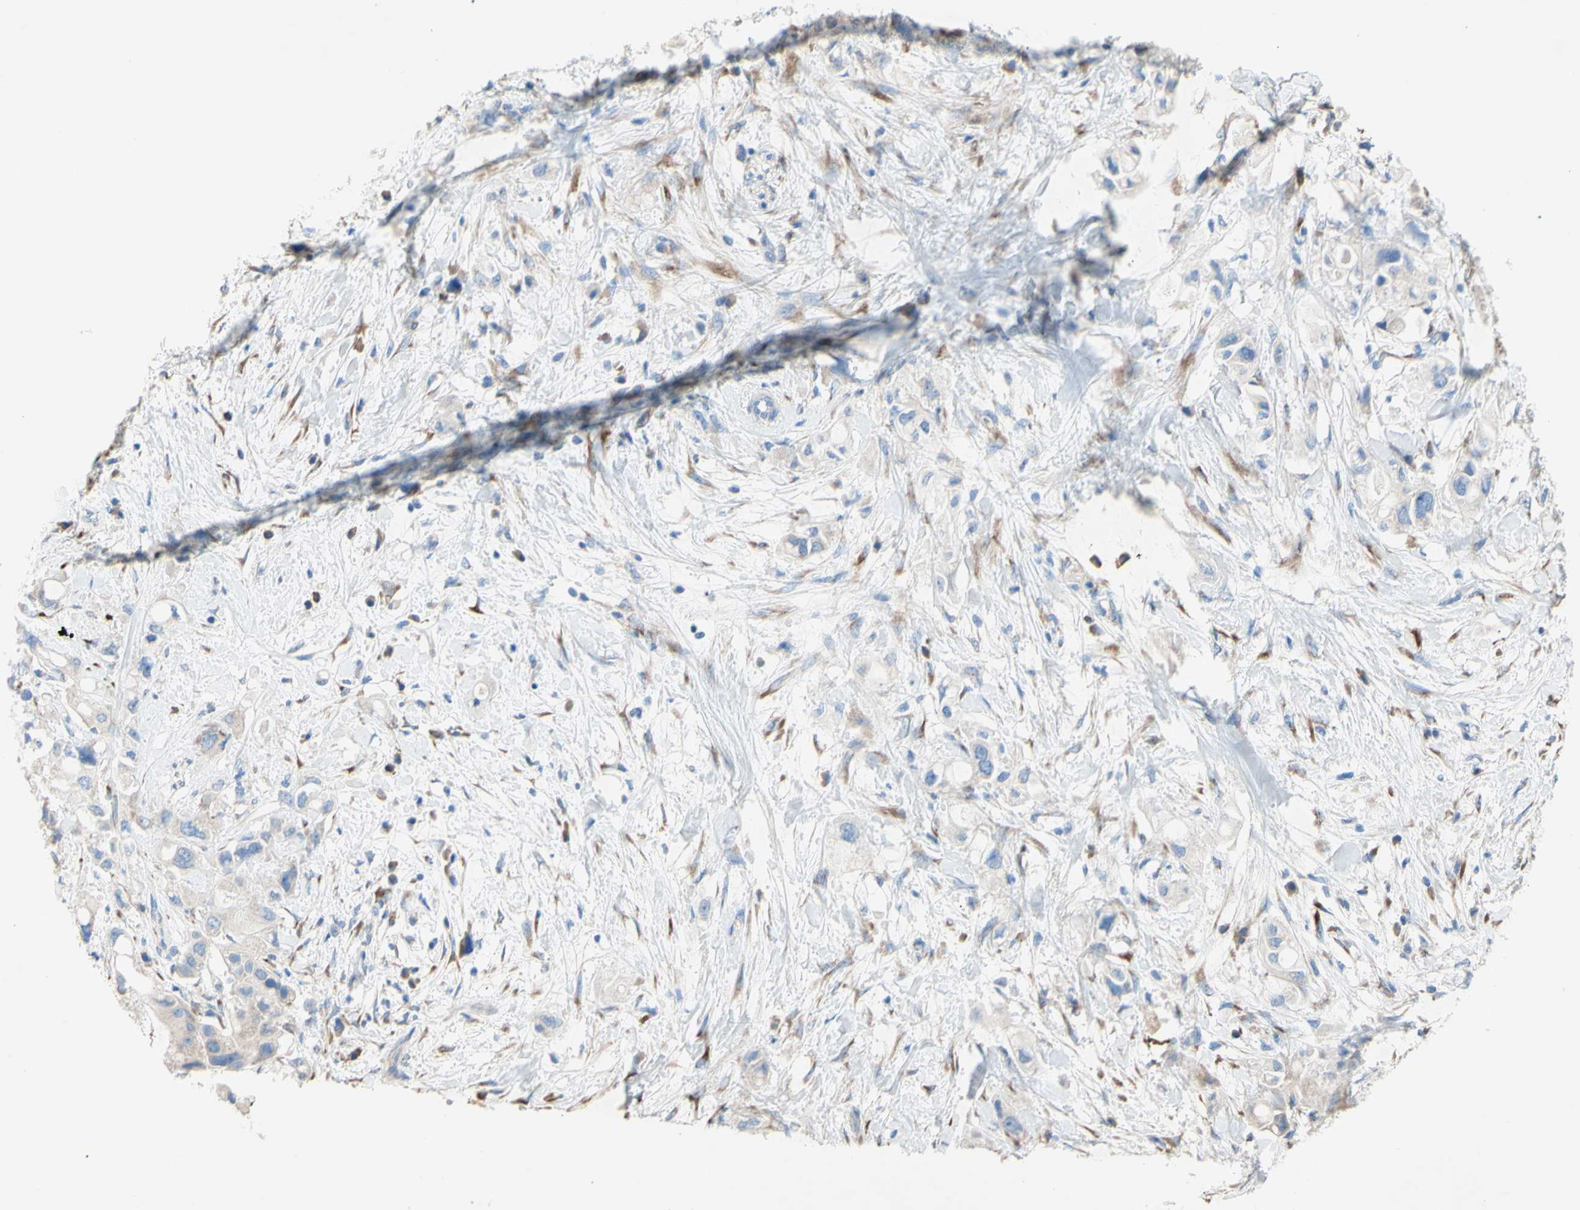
{"staining": {"intensity": "negative", "quantity": "none", "location": "none"}, "tissue": "pancreatic cancer", "cell_type": "Tumor cells", "image_type": "cancer", "snomed": [{"axis": "morphology", "description": "Adenocarcinoma, NOS"}, {"axis": "topography", "description": "Pancreas"}], "caption": "Tumor cells are negative for brown protein staining in pancreatic adenocarcinoma.", "gene": "TMIGD2", "patient": {"sex": "female", "age": 56}}